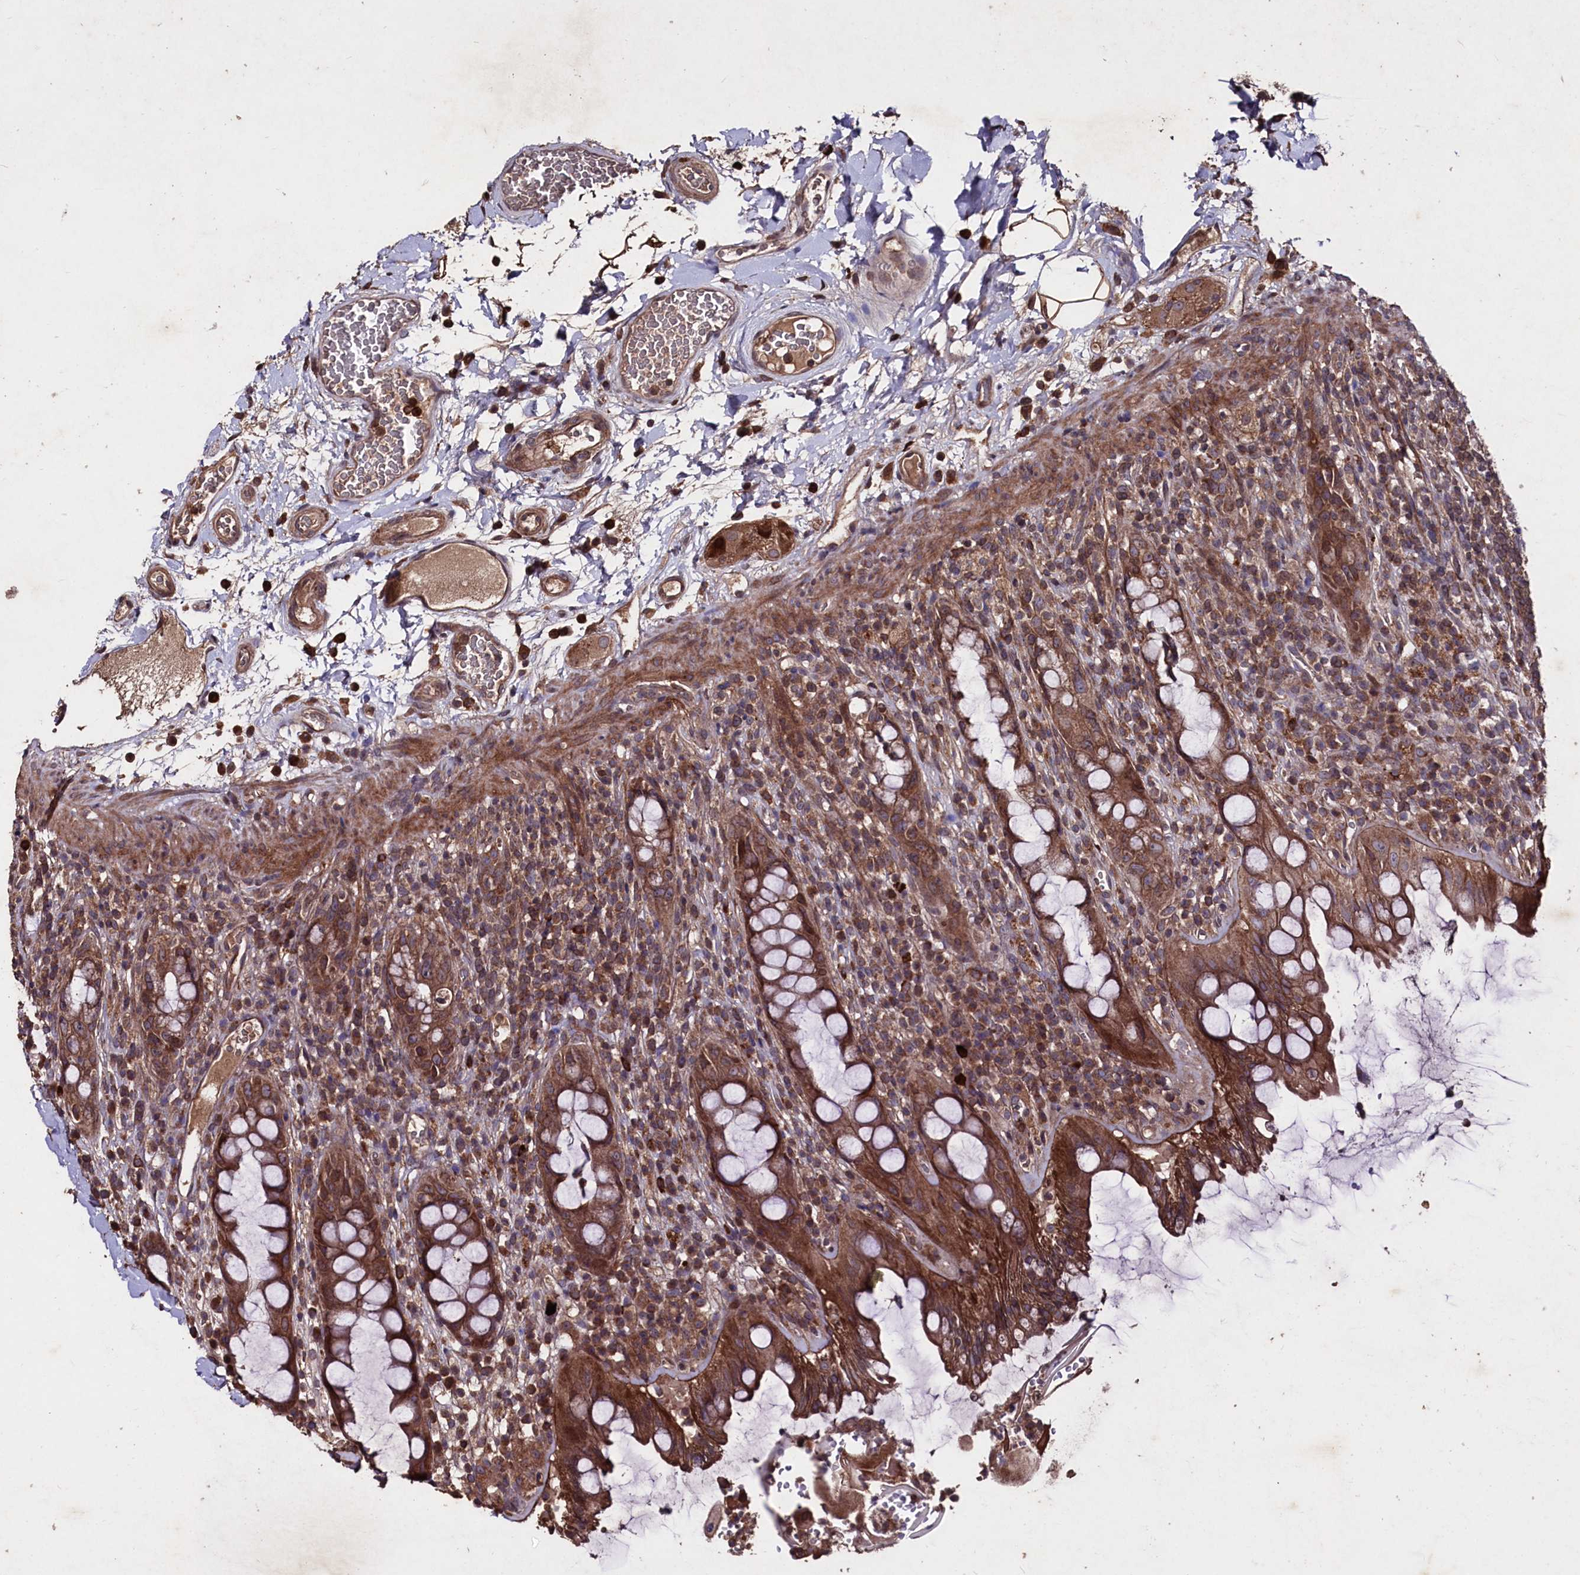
{"staining": {"intensity": "moderate", "quantity": ">75%", "location": "cytoplasmic/membranous"}, "tissue": "rectum", "cell_type": "Glandular cells", "image_type": "normal", "snomed": [{"axis": "morphology", "description": "Normal tissue, NOS"}, {"axis": "topography", "description": "Rectum"}], "caption": "An IHC image of normal tissue is shown. Protein staining in brown labels moderate cytoplasmic/membranous positivity in rectum within glandular cells.", "gene": "MYO1H", "patient": {"sex": "female", "age": 57}}